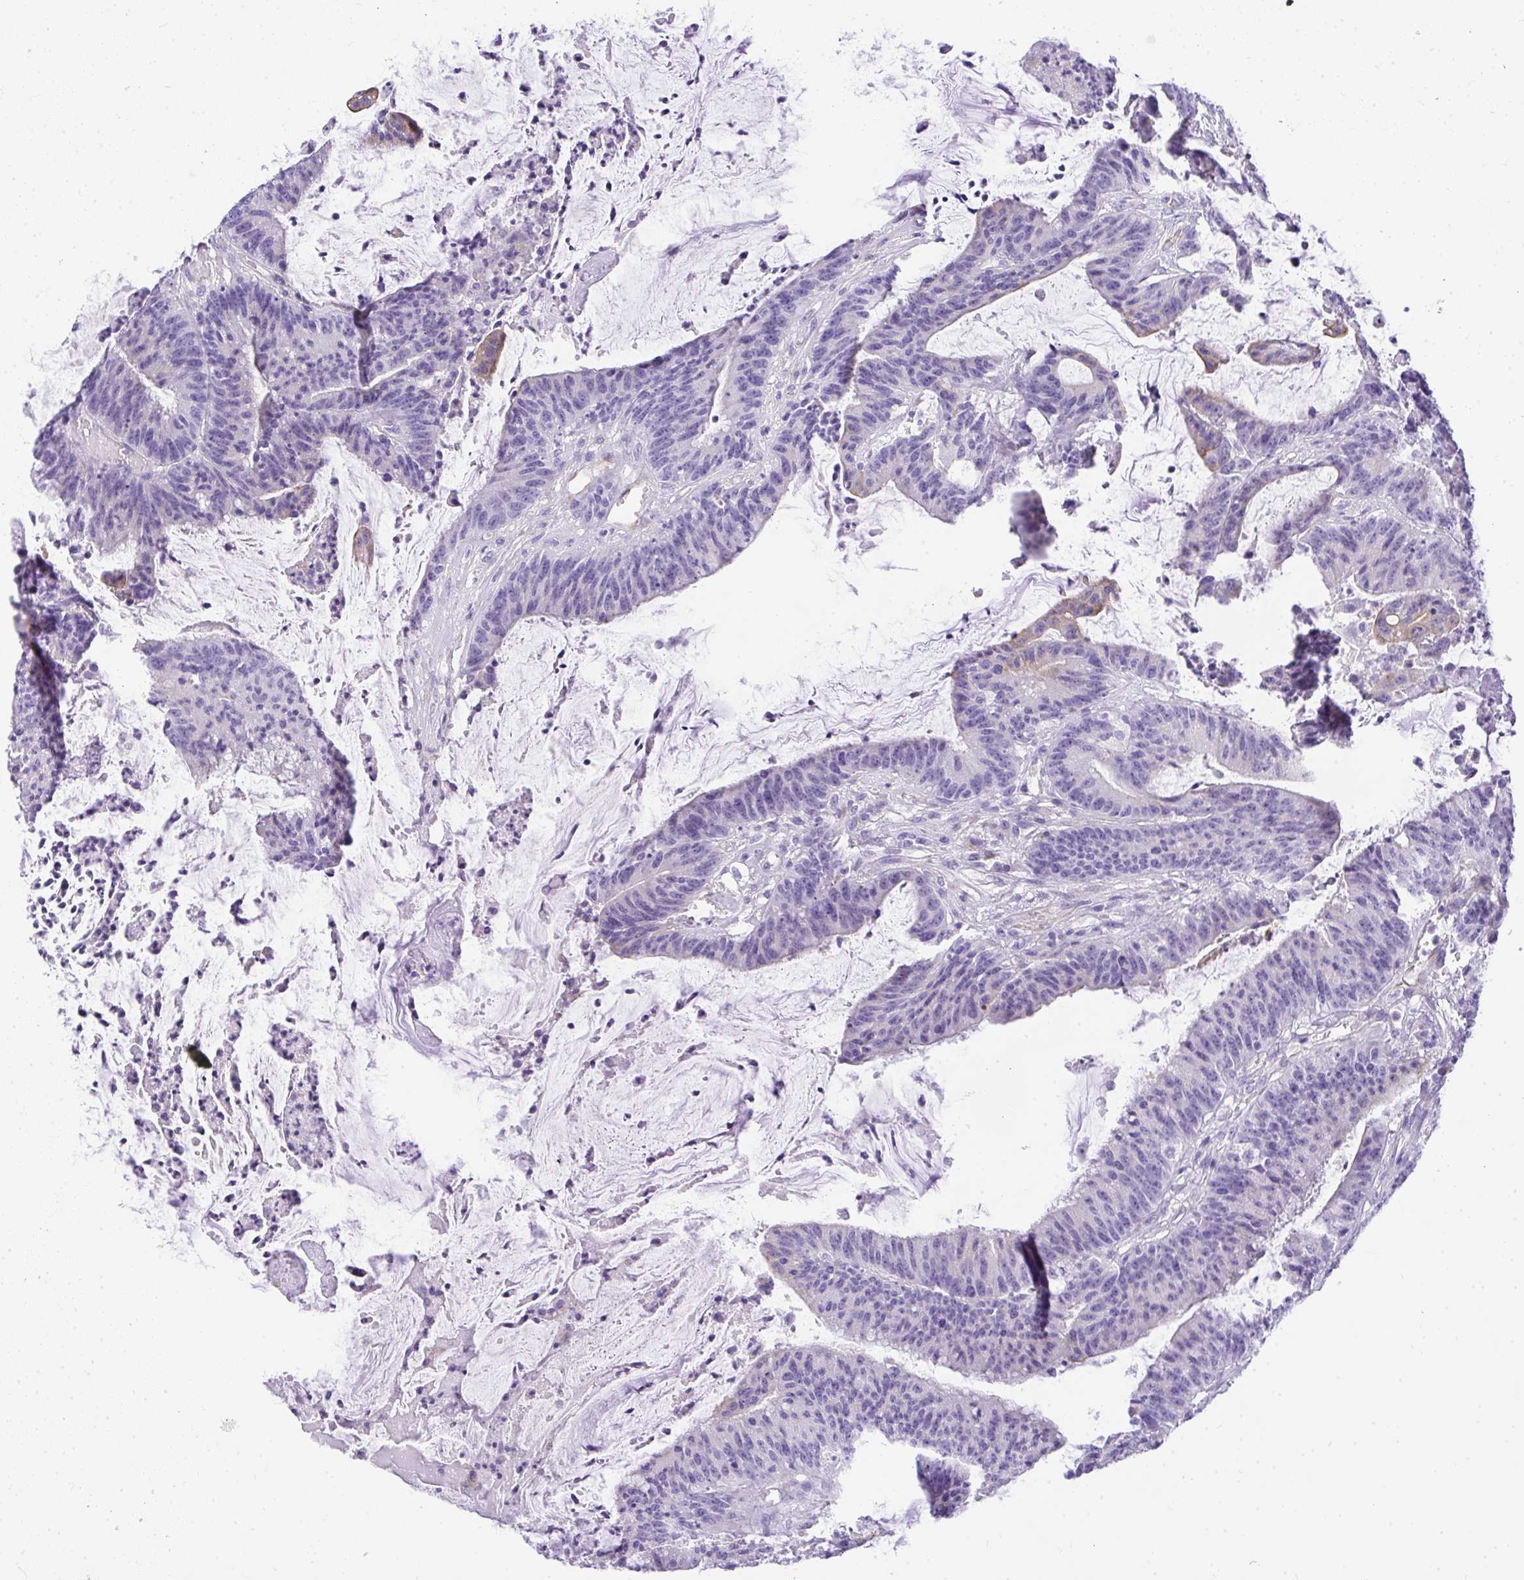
{"staining": {"intensity": "negative", "quantity": "none", "location": "none"}, "tissue": "colorectal cancer", "cell_type": "Tumor cells", "image_type": "cancer", "snomed": [{"axis": "morphology", "description": "Adenocarcinoma, NOS"}, {"axis": "topography", "description": "Colon"}], "caption": "Protein analysis of colorectal adenocarcinoma exhibits no significant expression in tumor cells. (Brightfield microscopy of DAB (3,3'-diaminobenzidine) immunohistochemistry (IHC) at high magnification).", "gene": "PLPPR3", "patient": {"sex": "female", "age": 78}}